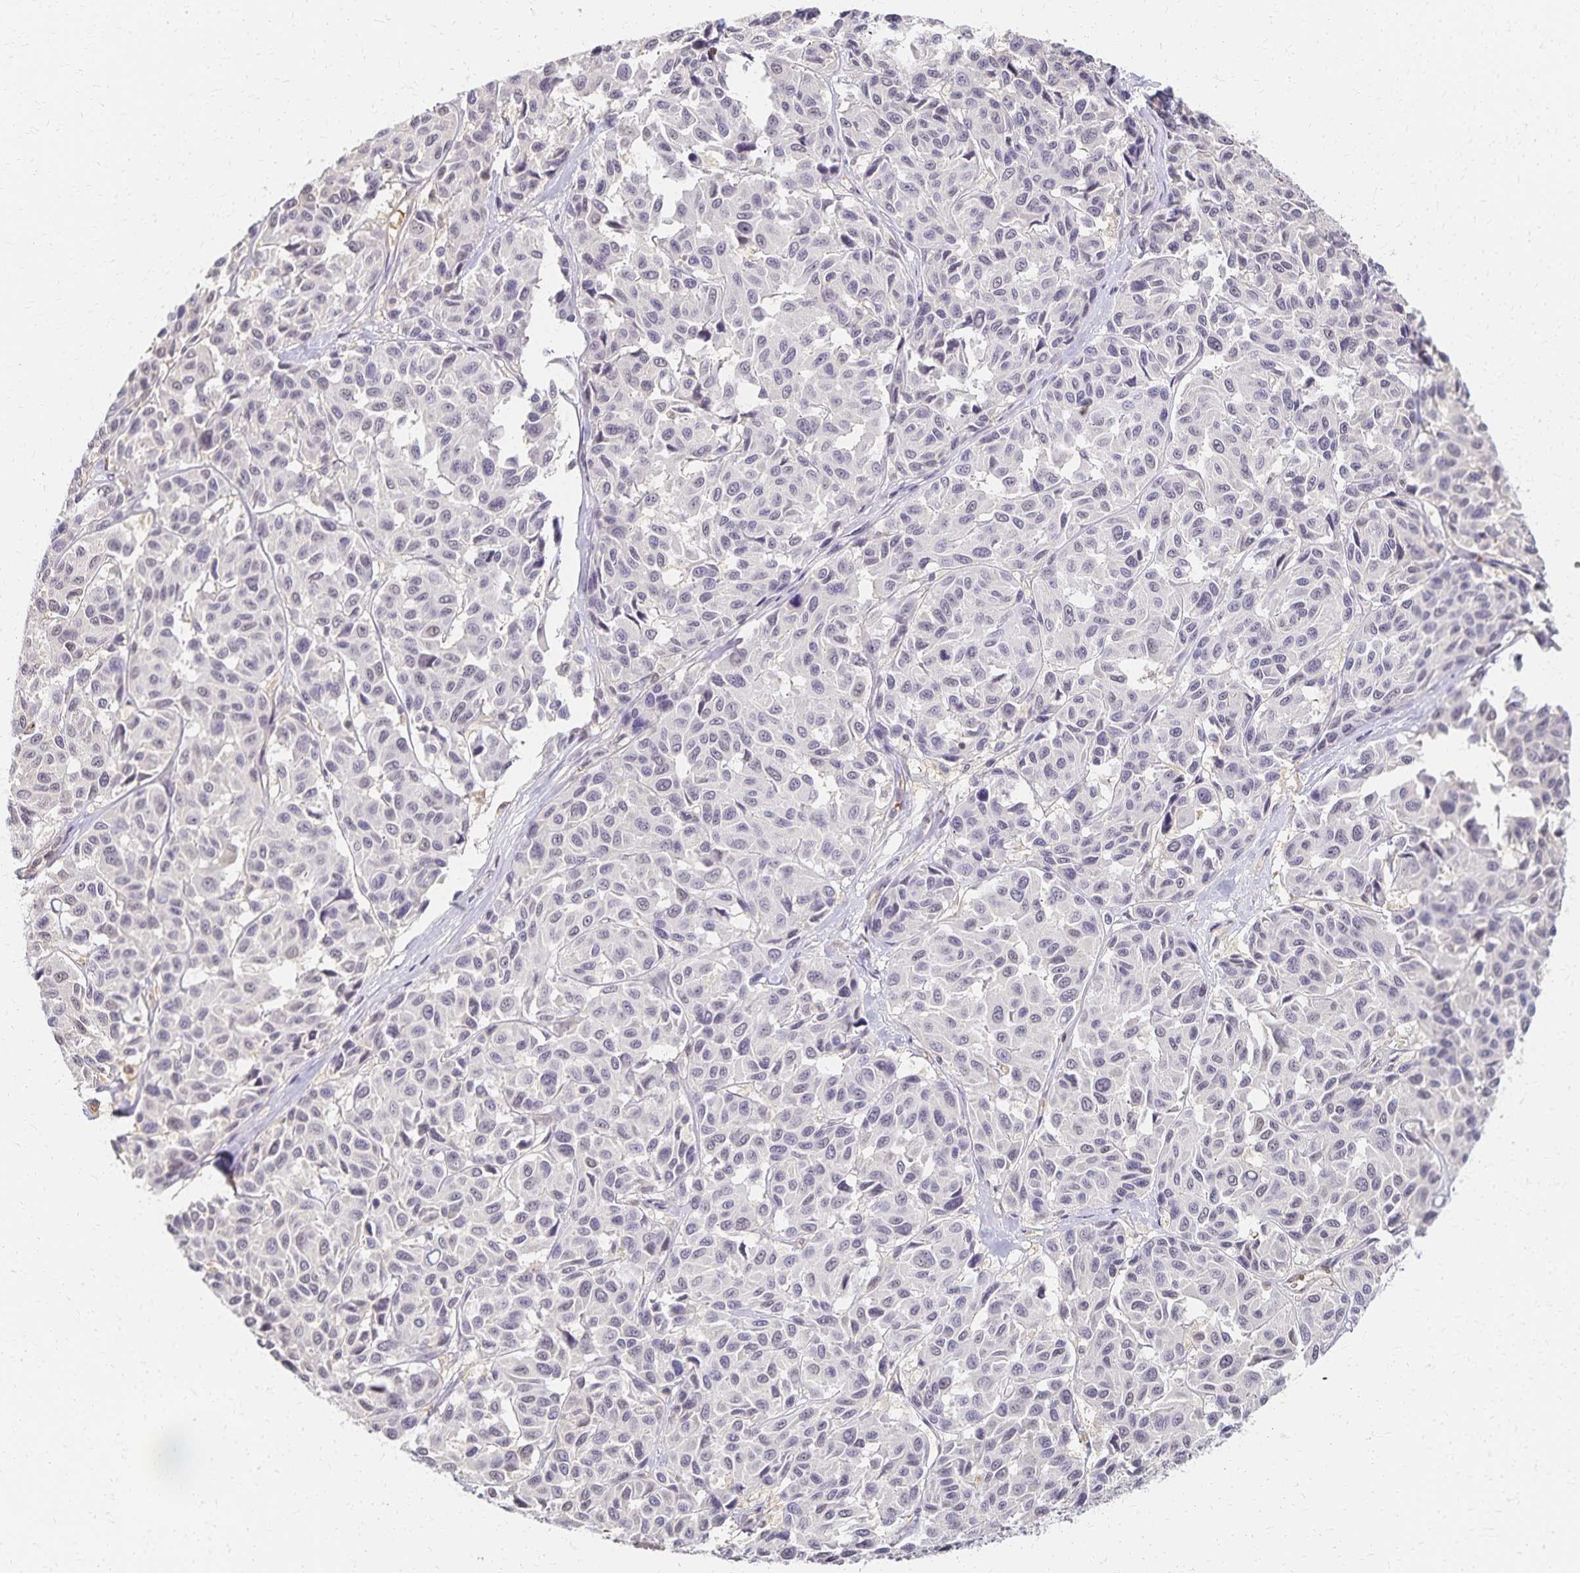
{"staining": {"intensity": "negative", "quantity": "none", "location": "none"}, "tissue": "melanoma", "cell_type": "Tumor cells", "image_type": "cancer", "snomed": [{"axis": "morphology", "description": "Malignant melanoma, NOS"}, {"axis": "topography", "description": "Skin"}], "caption": "Melanoma was stained to show a protein in brown. There is no significant positivity in tumor cells. (Stains: DAB (3,3'-diaminobenzidine) immunohistochemistry (IHC) with hematoxylin counter stain, Microscopy: brightfield microscopy at high magnification).", "gene": "AZGP1", "patient": {"sex": "female", "age": 66}}